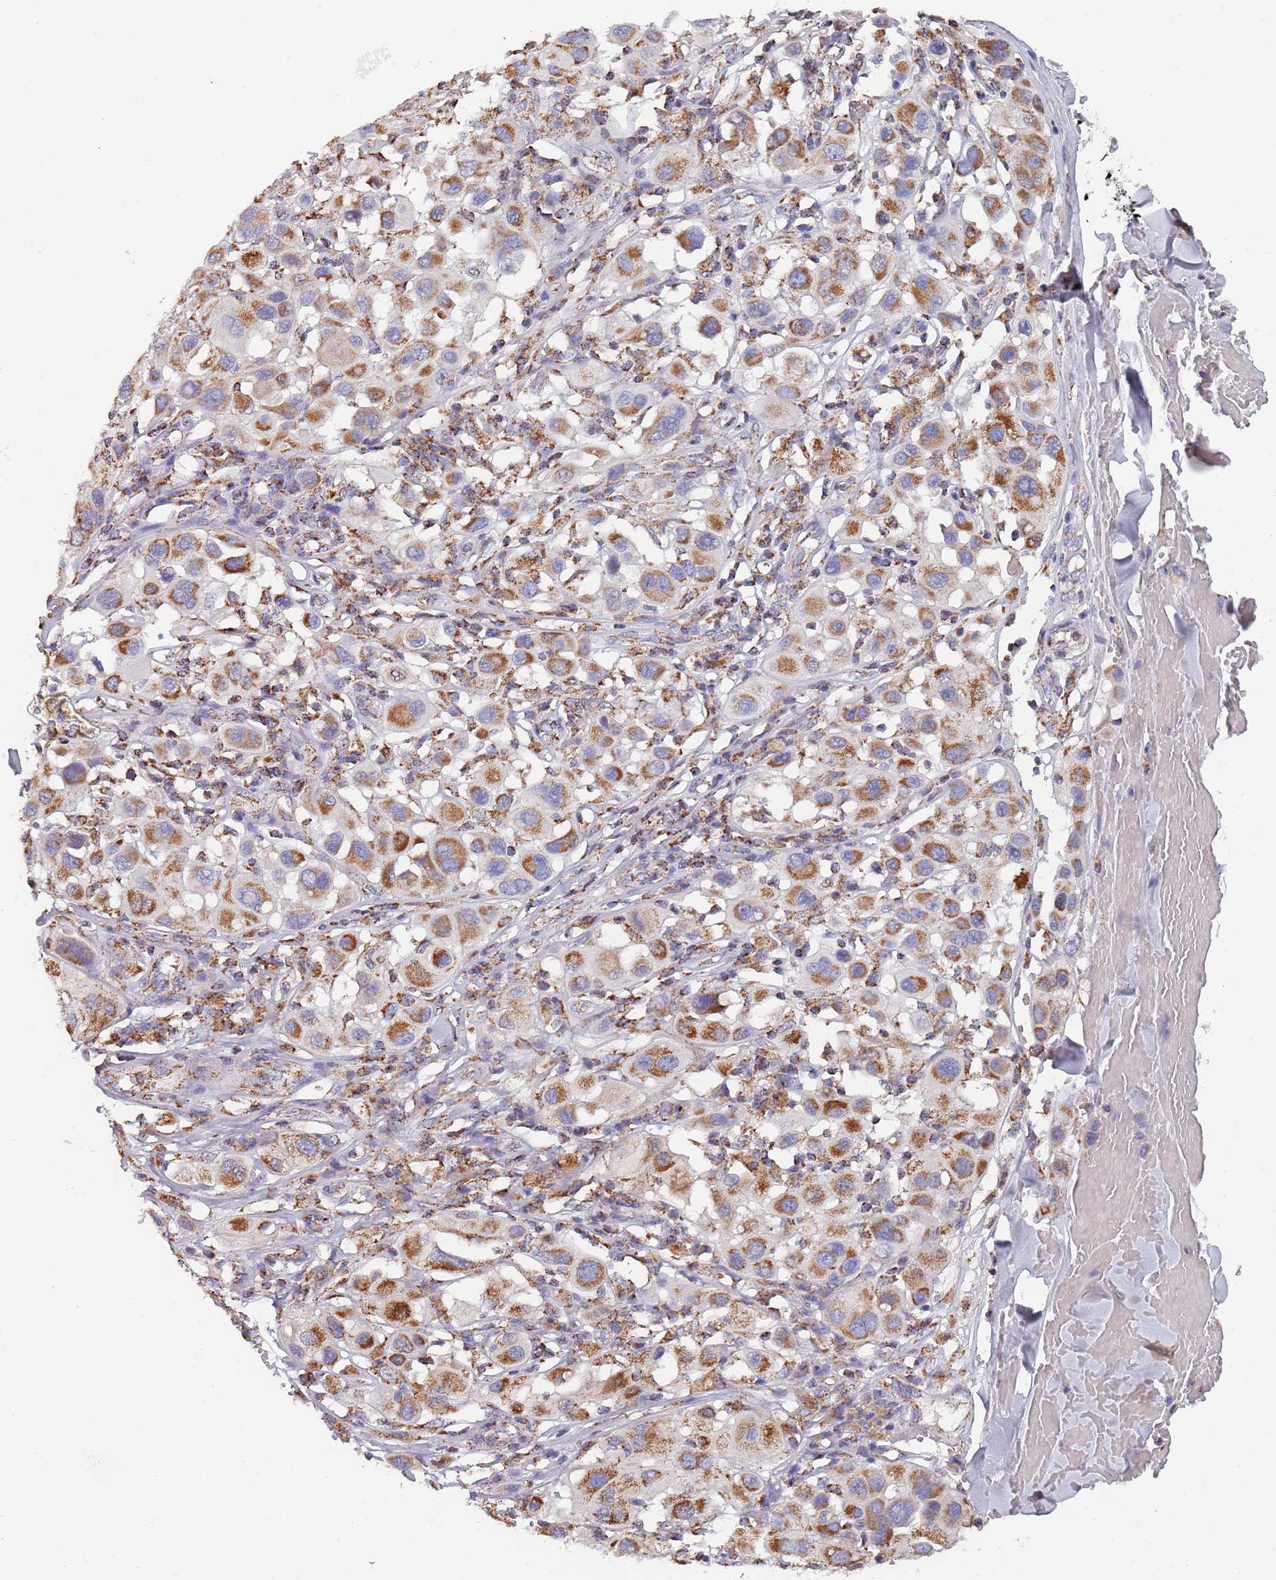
{"staining": {"intensity": "strong", "quantity": ">75%", "location": "cytoplasmic/membranous"}, "tissue": "melanoma", "cell_type": "Tumor cells", "image_type": "cancer", "snomed": [{"axis": "morphology", "description": "Malignant melanoma, Metastatic site"}, {"axis": "topography", "description": "Skin"}], "caption": "Tumor cells exhibit high levels of strong cytoplasmic/membranous positivity in approximately >75% of cells in melanoma.", "gene": "PGP", "patient": {"sex": "male", "age": 41}}